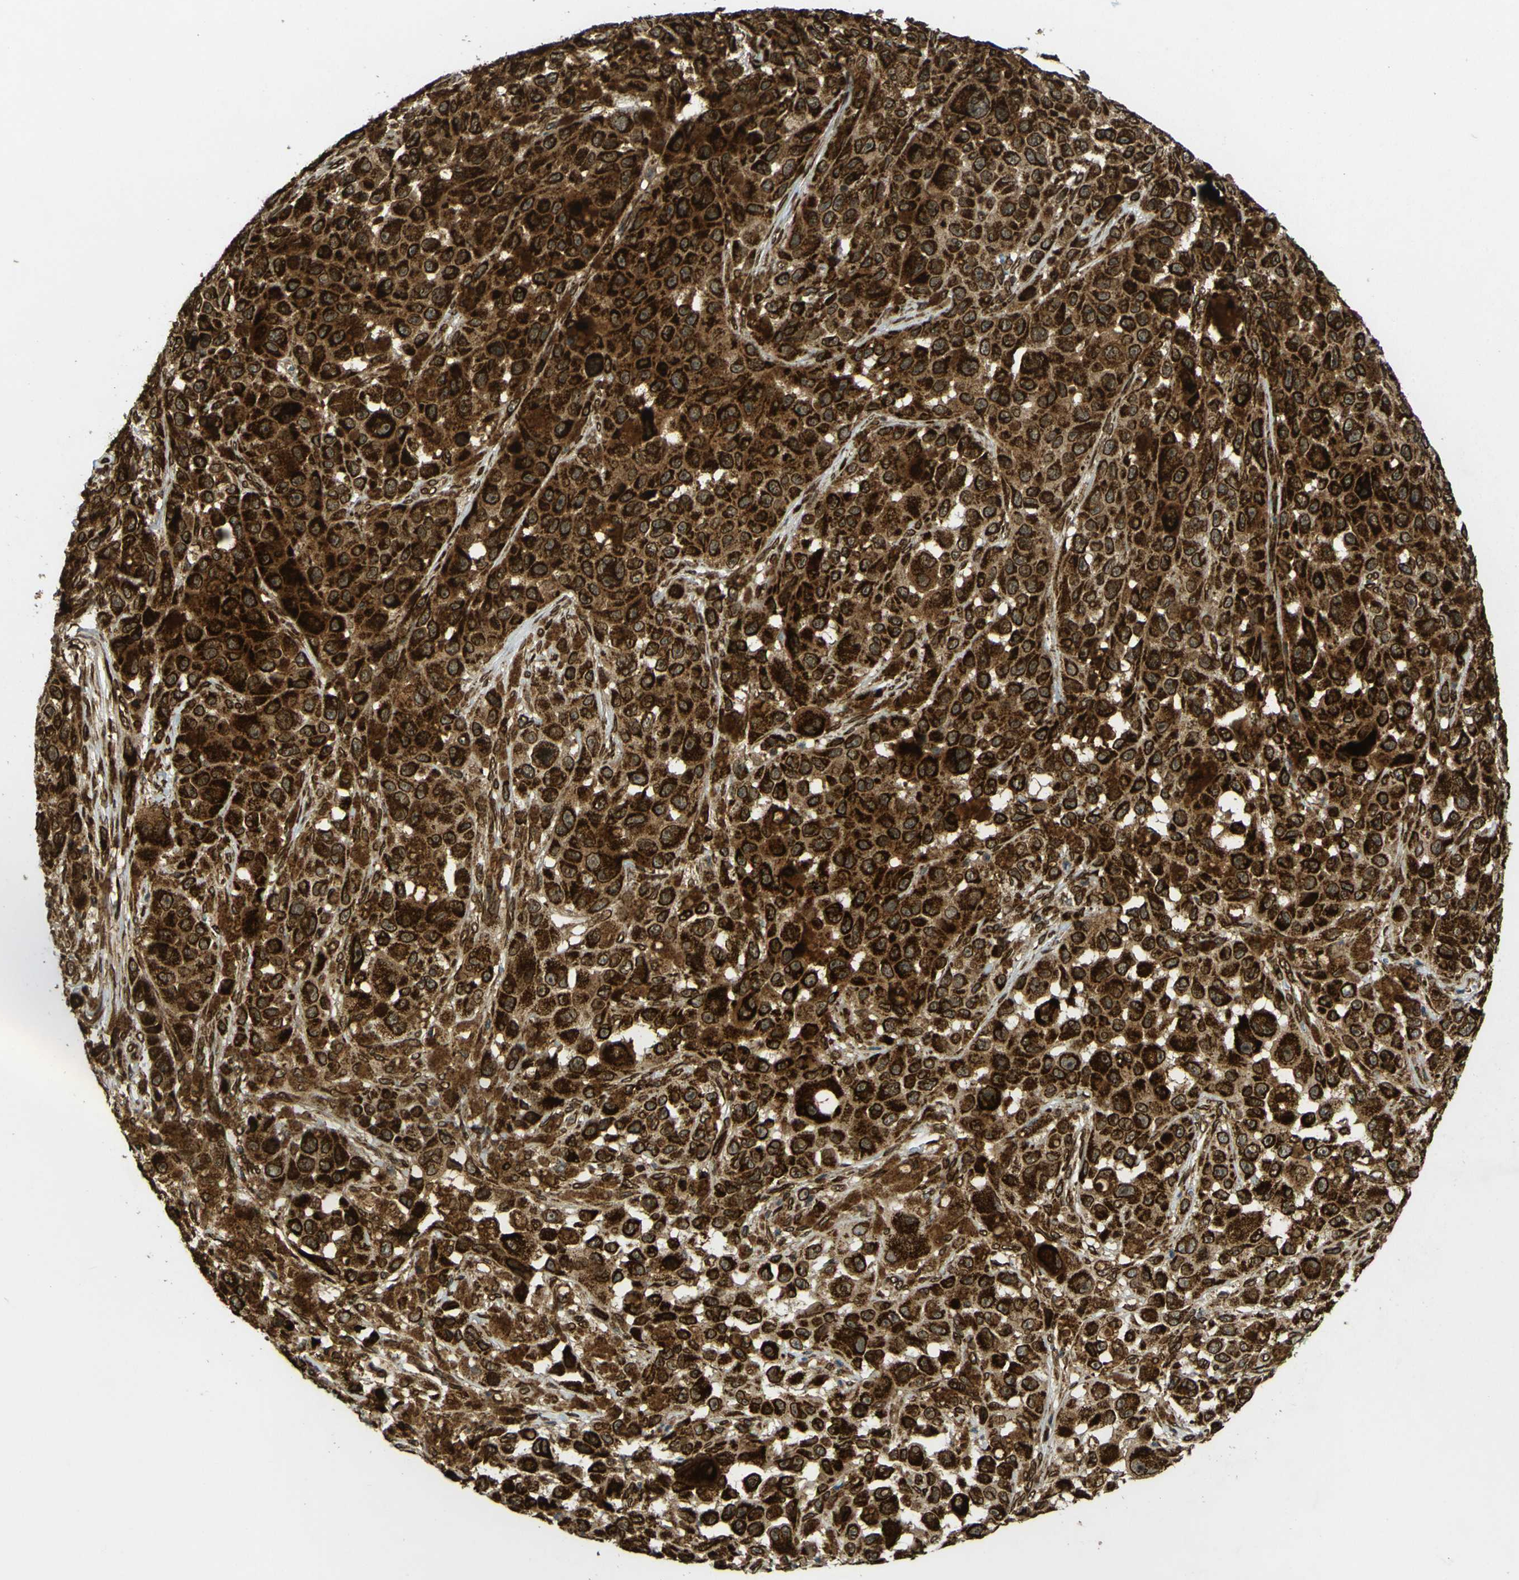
{"staining": {"intensity": "strong", "quantity": ">75%", "location": "cytoplasmic/membranous,nuclear"}, "tissue": "melanoma", "cell_type": "Tumor cells", "image_type": "cancer", "snomed": [{"axis": "morphology", "description": "Malignant melanoma, NOS"}, {"axis": "topography", "description": "Skin"}], "caption": "Malignant melanoma stained with a brown dye exhibits strong cytoplasmic/membranous and nuclear positive positivity in approximately >75% of tumor cells.", "gene": "GALNT1", "patient": {"sex": "male", "age": 96}}